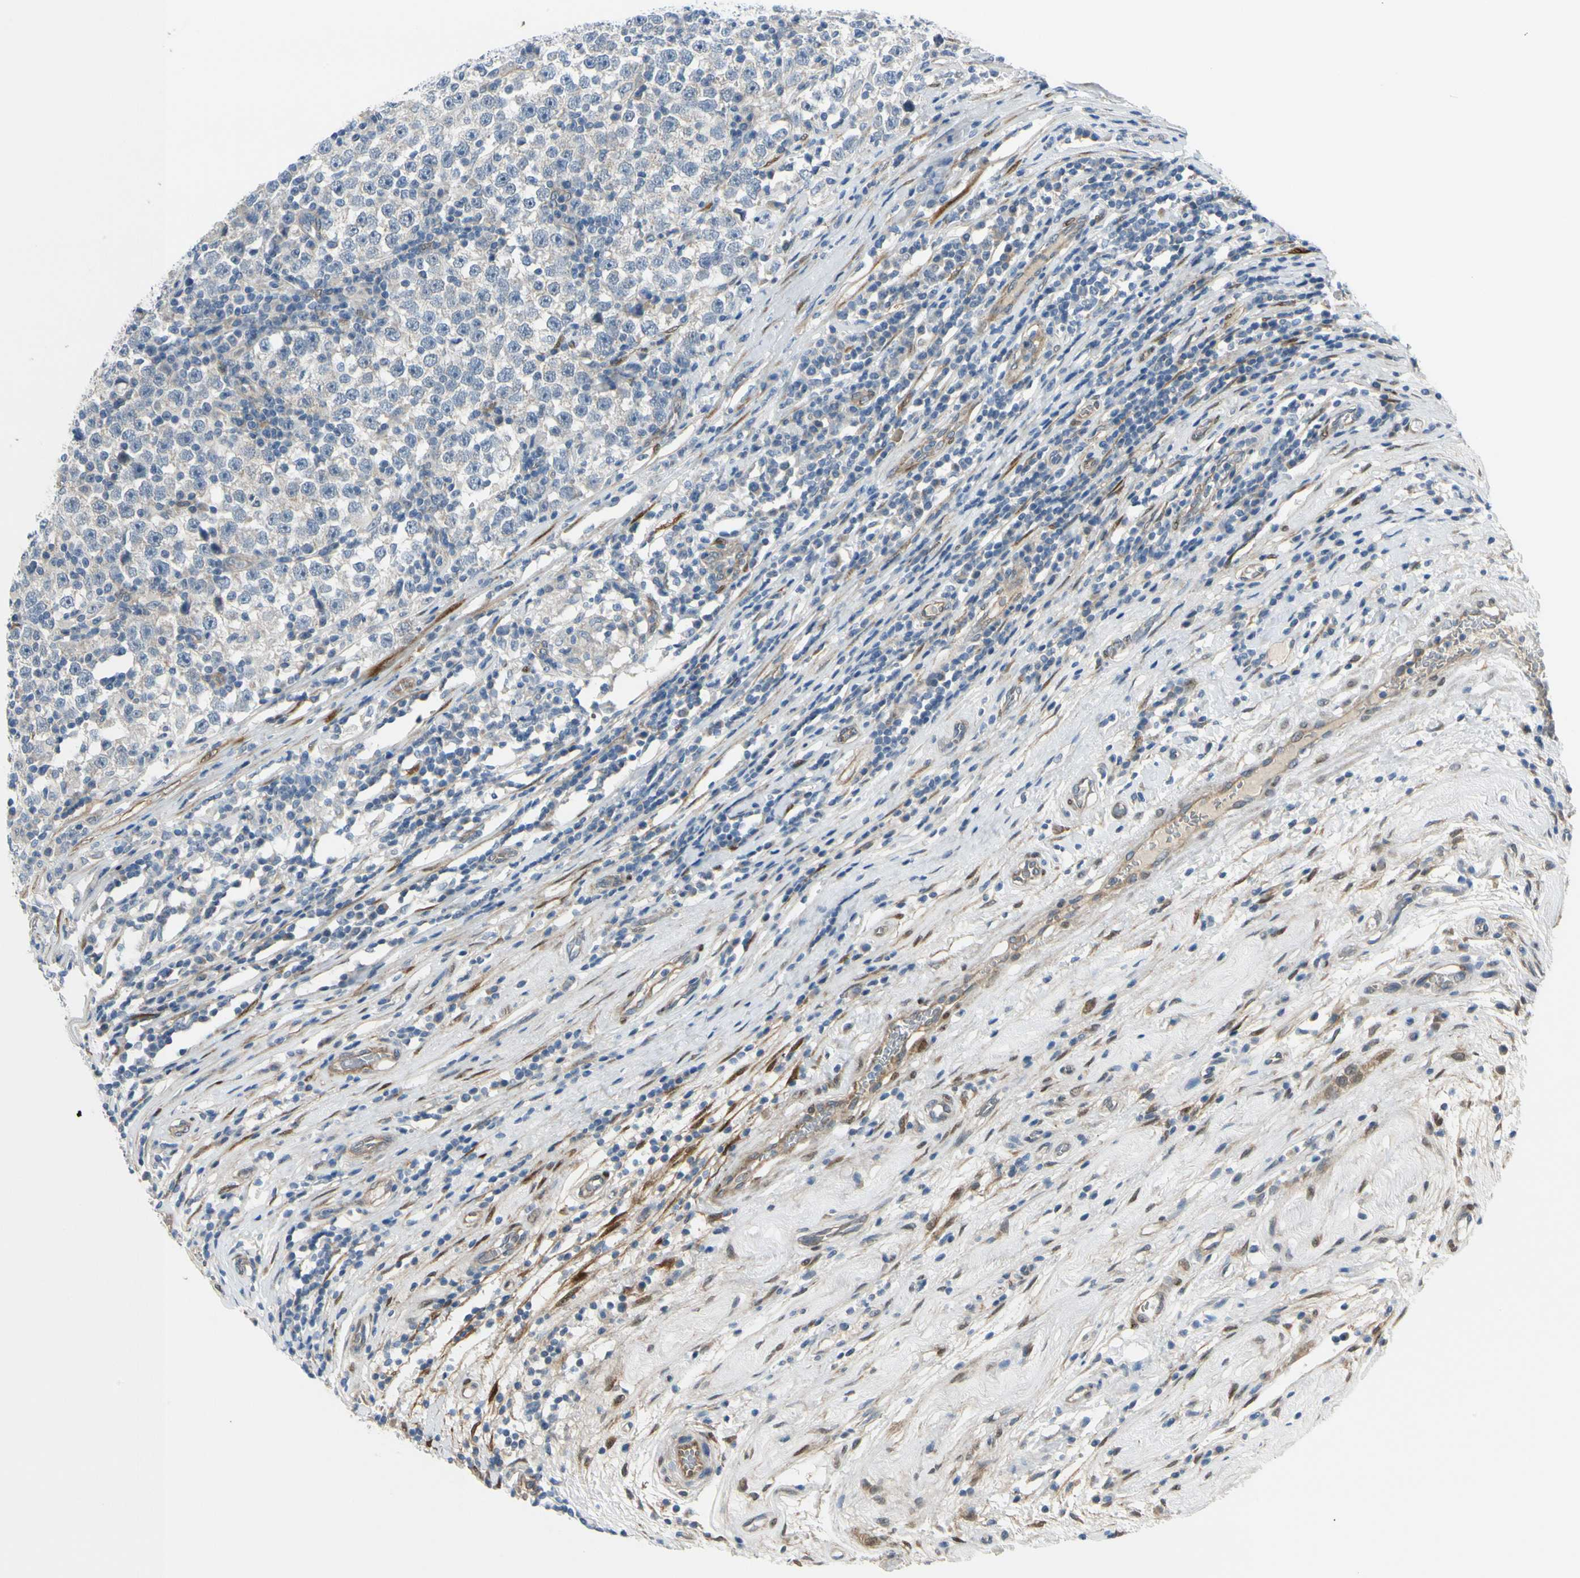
{"staining": {"intensity": "negative", "quantity": "none", "location": "none"}, "tissue": "testis cancer", "cell_type": "Tumor cells", "image_type": "cancer", "snomed": [{"axis": "morphology", "description": "Seminoma, NOS"}, {"axis": "topography", "description": "Testis"}], "caption": "DAB (3,3'-diaminobenzidine) immunohistochemical staining of human seminoma (testis) shows no significant expression in tumor cells.", "gene": "FHL2", "patient": {"sex": "male", "age": 43}}